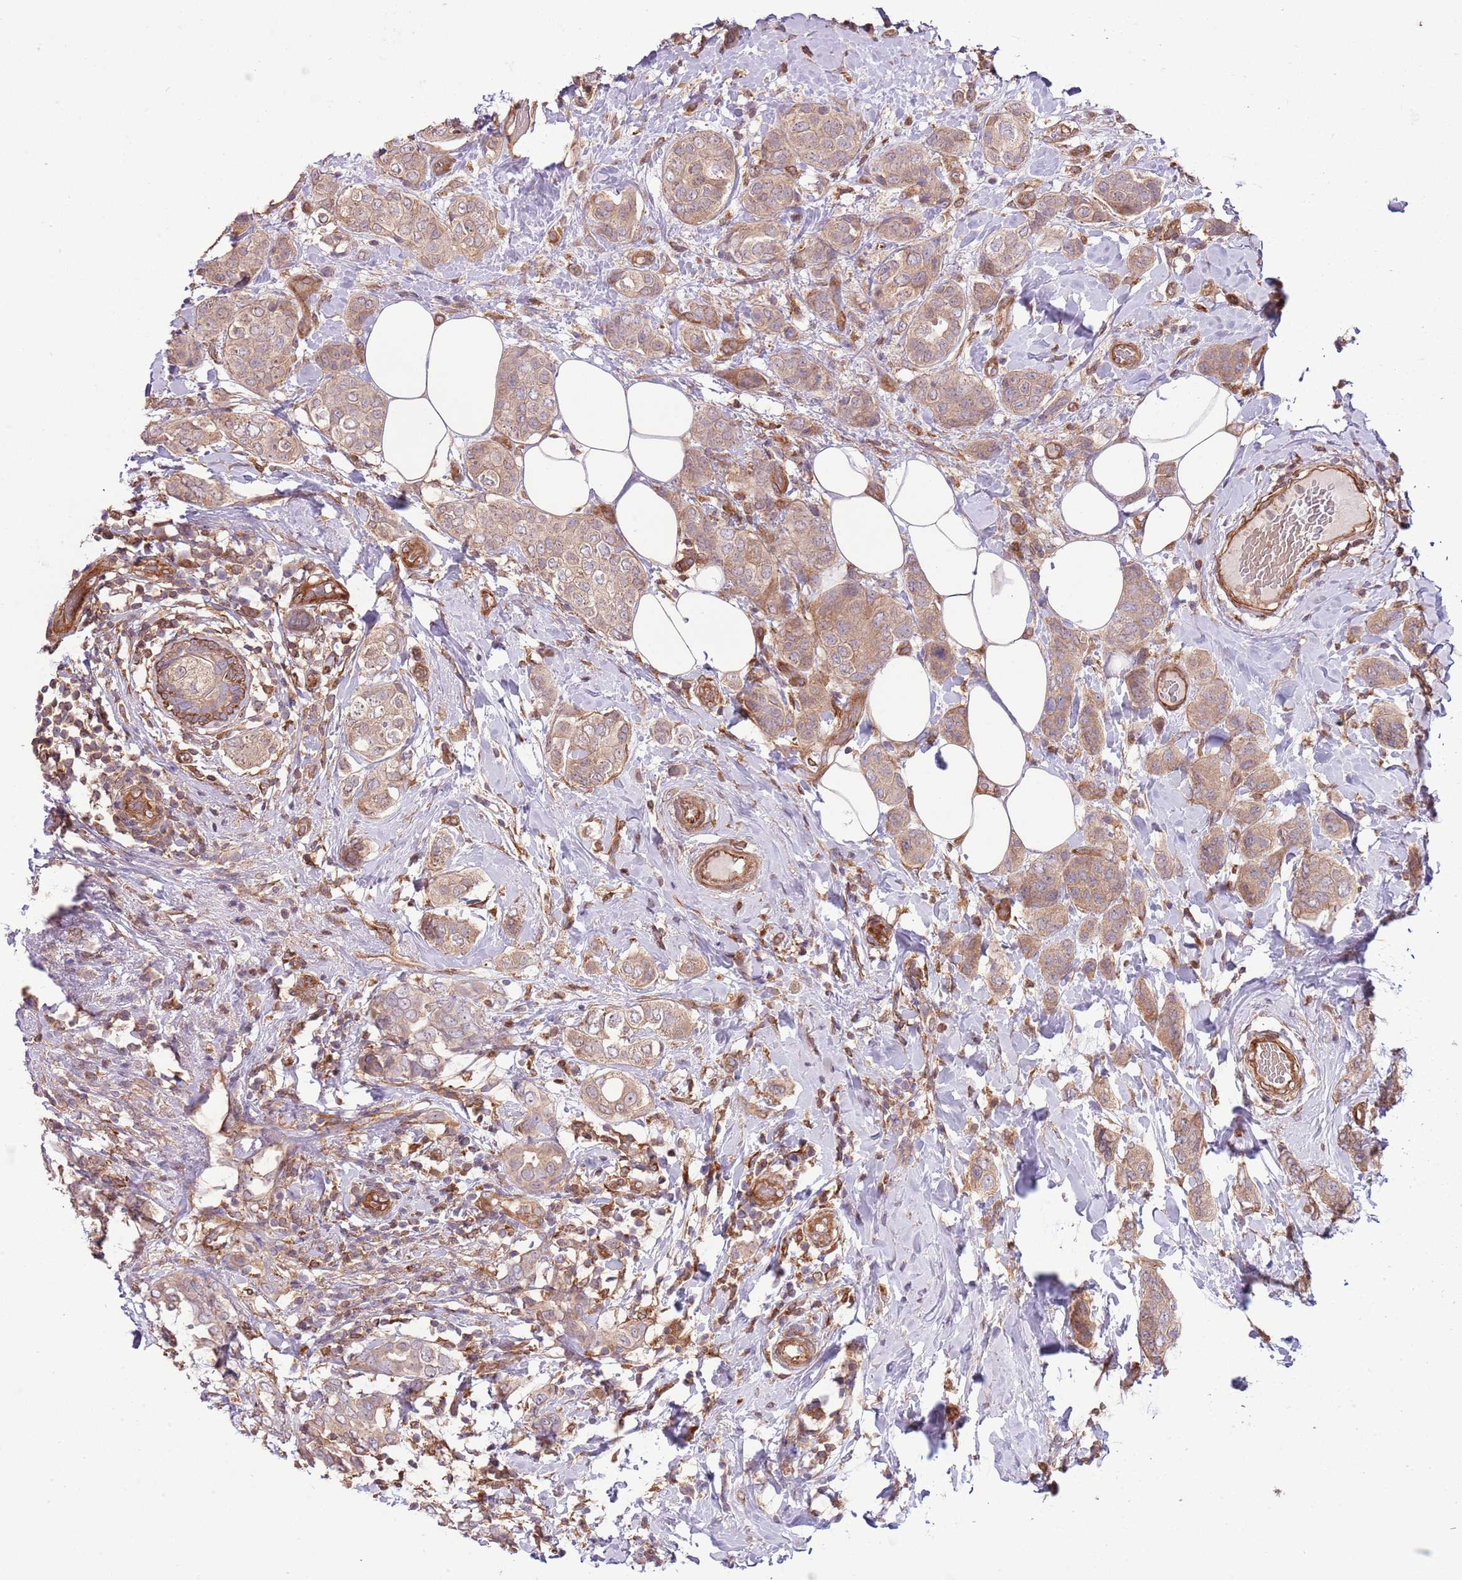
{"staining": {"intensity": "weak", "quantity": ">75%", "location": "cytoplasmic/membranous"}, "tissue": "breast cancer", "cell_type": "Tumor cells", "image_type": "cancer", "snomed": [{"axis": "morphology", "description": "Lobular carcinoma"}, {"axis": "topography", "description": "Breast"}], "caption": "The immunohistochemical stain shows weak cytoplasmic/membranous staining in tumor cells of breast lobular carcinoma tissue.", "gene": "LPIN2", "patient": {"sex": "female", "age": 51}}